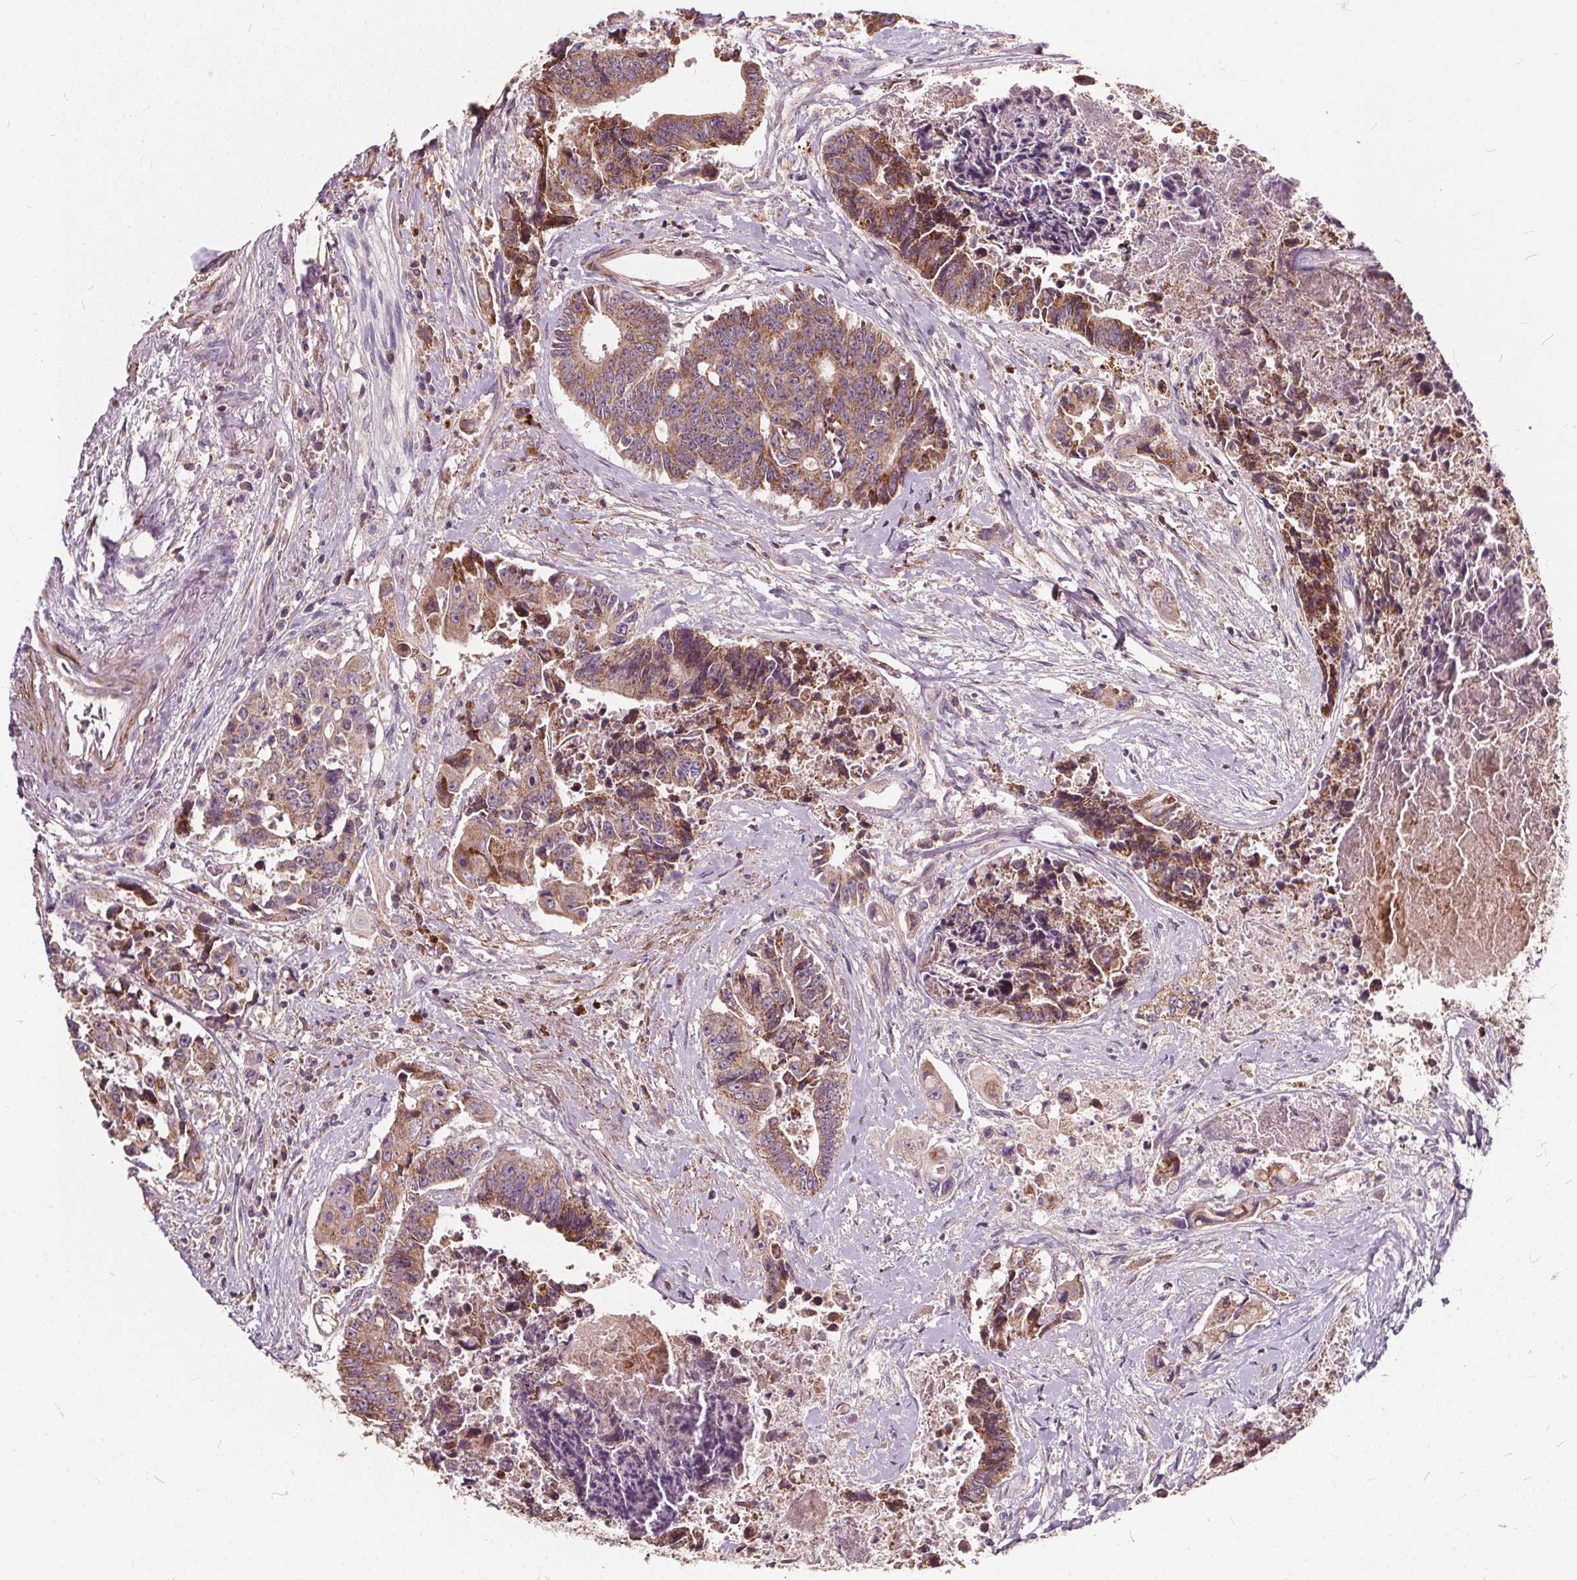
{"staining": {"intensity": "moderate", "quantity": ">75%", "location": "cytoplasmic/membranous"}, "tissue": "colorectal cancer", "cell_type": "Tumor cells", "image_type": "cancer", "snomed": [{"axis": "morphology", "description": "Adenocarcinoma, NOS"}, {"axis": "topography", "description": "Rectum"}], "caption": "High-magnification brightfield microscopy of colorectal cancer stained with DAB (3,3'-diaminobenzidine) (brown) and counterstained with hematoxylin (blue). tumor cells exhibit moderate cytoplasmic/membranous expression is appreciated in approximately>75% of cells. (IHC, brightfield microscopy, high magnification).", "gene": "ORAI2", "patient": {"sex": "male", "age": 54}}